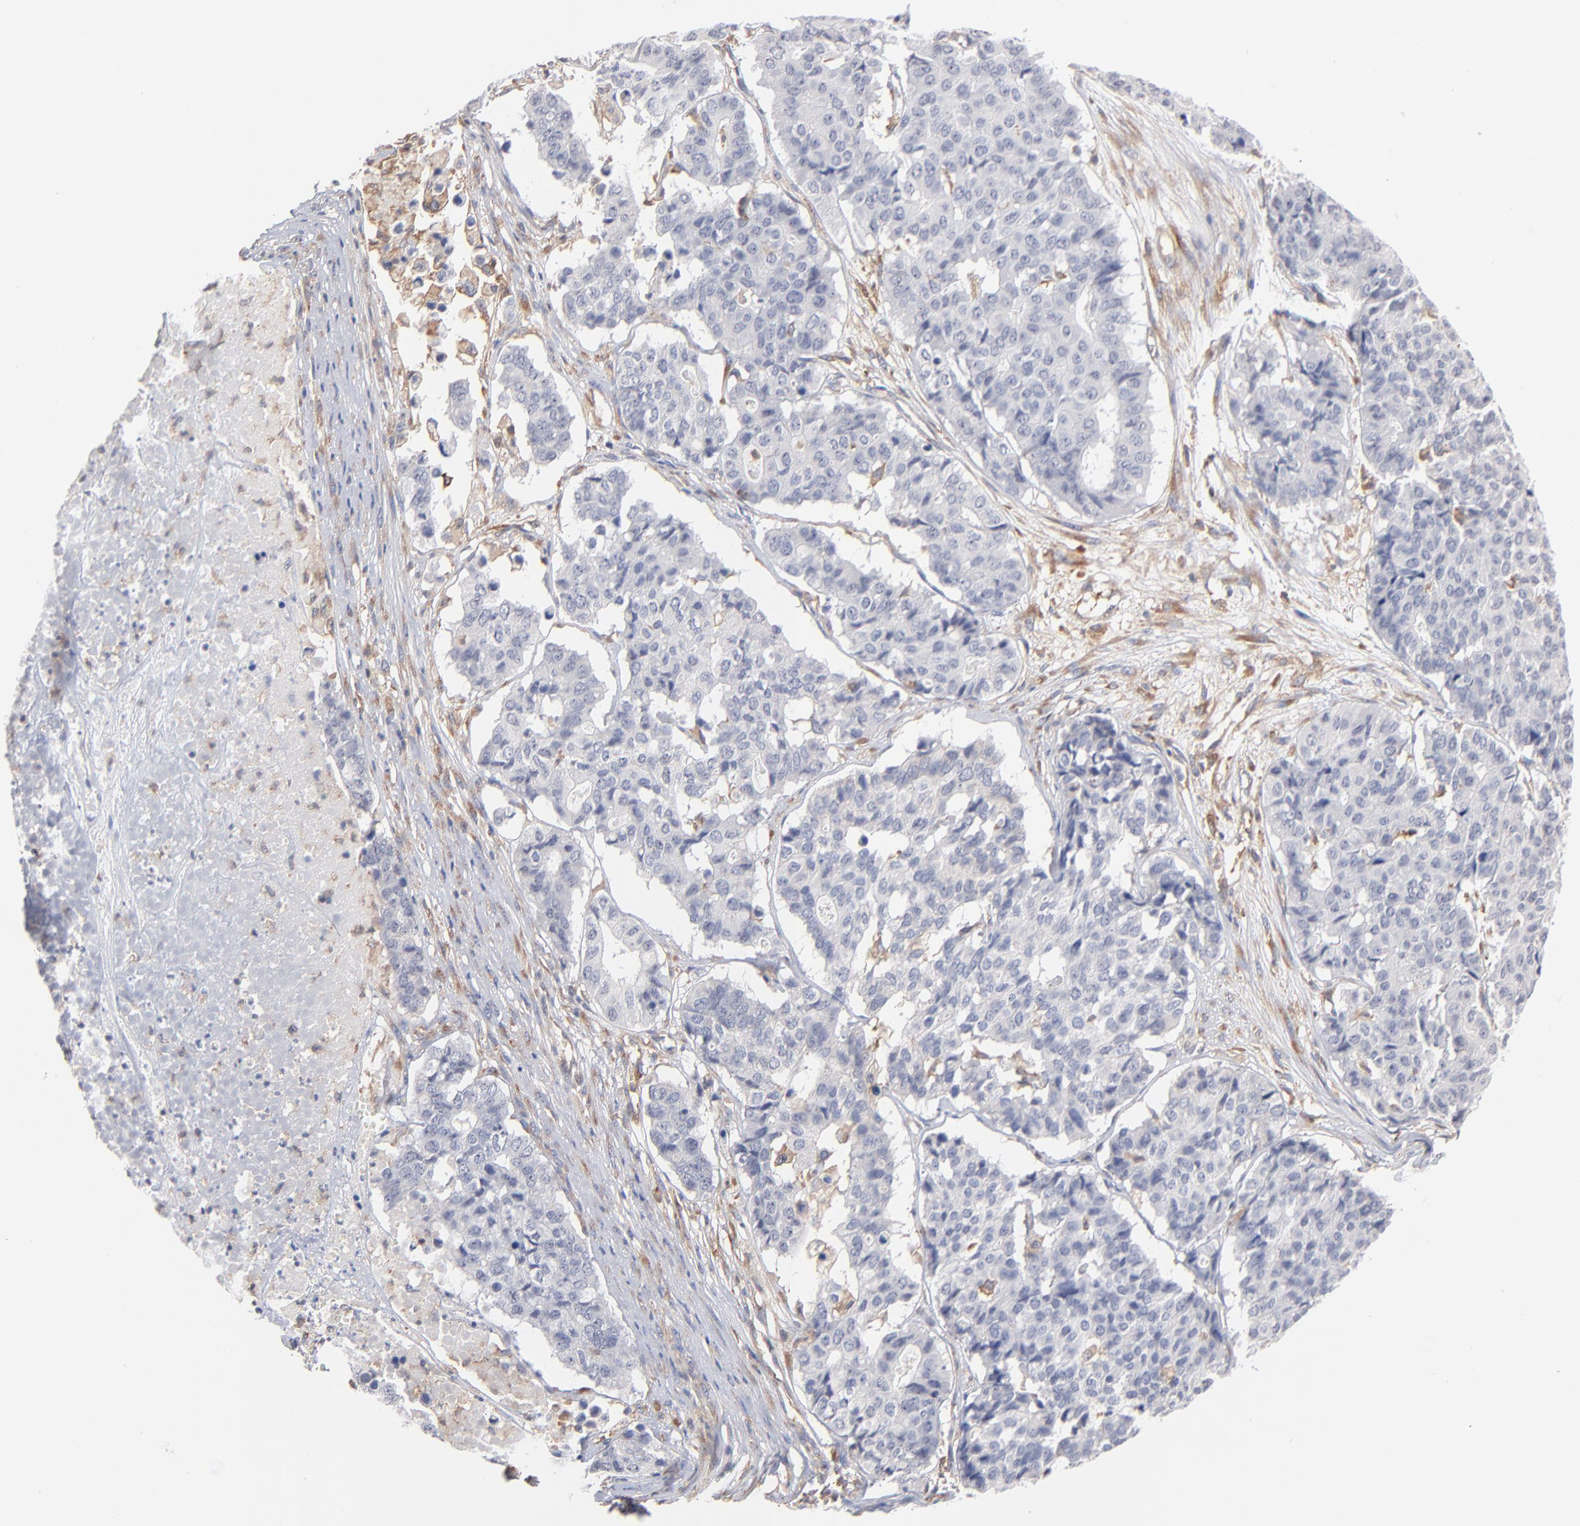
{"staining": {"intensity": "negative", "quantity": "none", "location": "none"}, "tissue": "pancreatic cancer", "cell_type": "Tumor cells", "image_type": "cancer", "snomed": [{"axis": "morphology", "description": "Adenocarcinoma, NOS"}, {"axis": "topography", "description": "Pancreas"}], "caption": "Immunohistochemistry of human adenocarcinoma (pancreatic) exhibits no staining in tumor cells.", "gene": "WIPF1", "patient": {"sex": "male", "age": 50}}